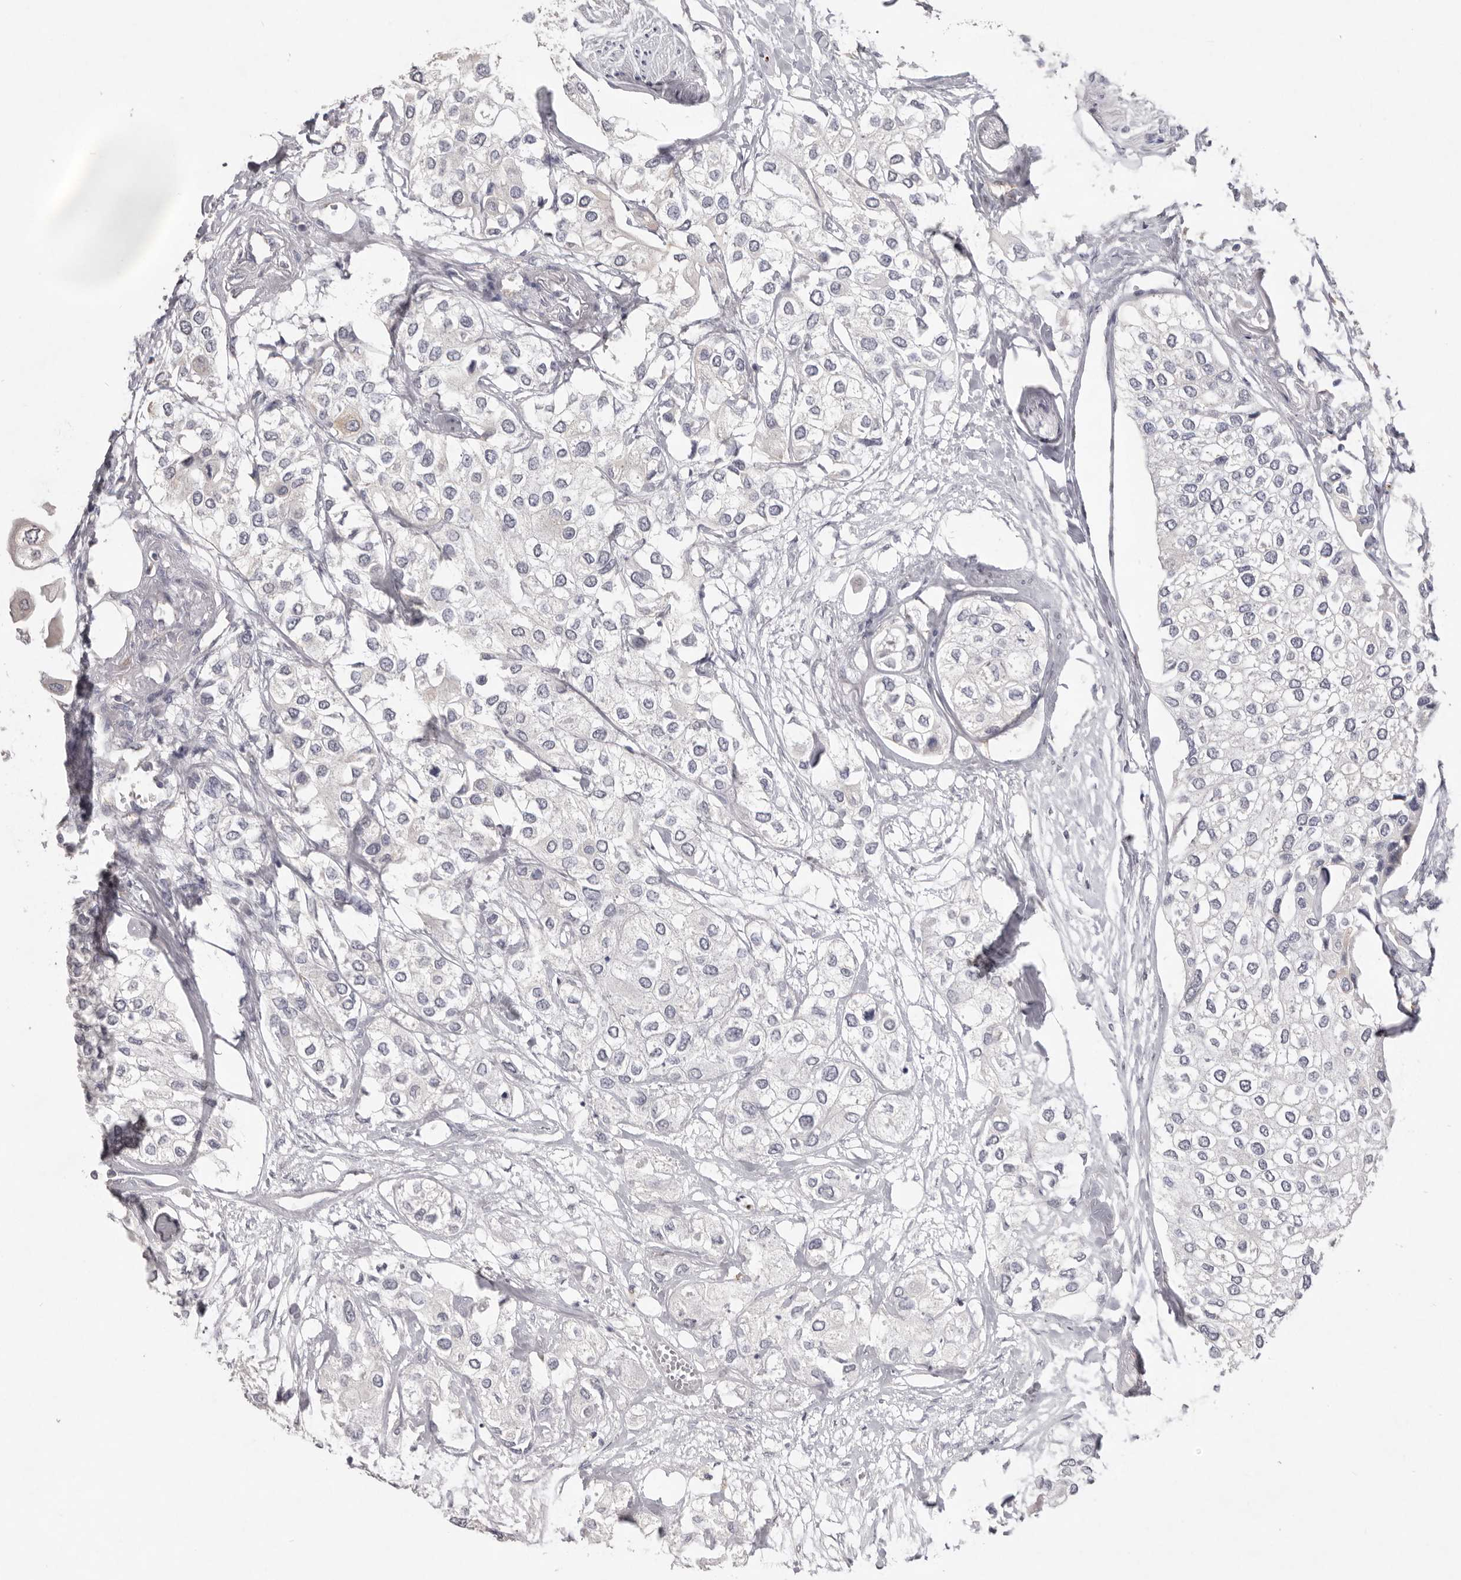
{"staining": {"intensity": "negative", "quantity": "none", "location": "none"}, "tissue": "urothelial cancer", "cell_type": "Tumor cells", "image_type": "cancer", "snomed": [{"axis": "morphology", "description": "Urothelial carcinoma, High grade"}, {"axis": "topography", "description": "Urinary bladder"}], "caption": "A high-resolution photomicrograph shows immunohistochemistry (IHC) staining of urothelial cancer, which demonstrates no significant staining in tumor cells.", "gene": "ZYG11B", "patient": {"sex": "male", "age": 64}}